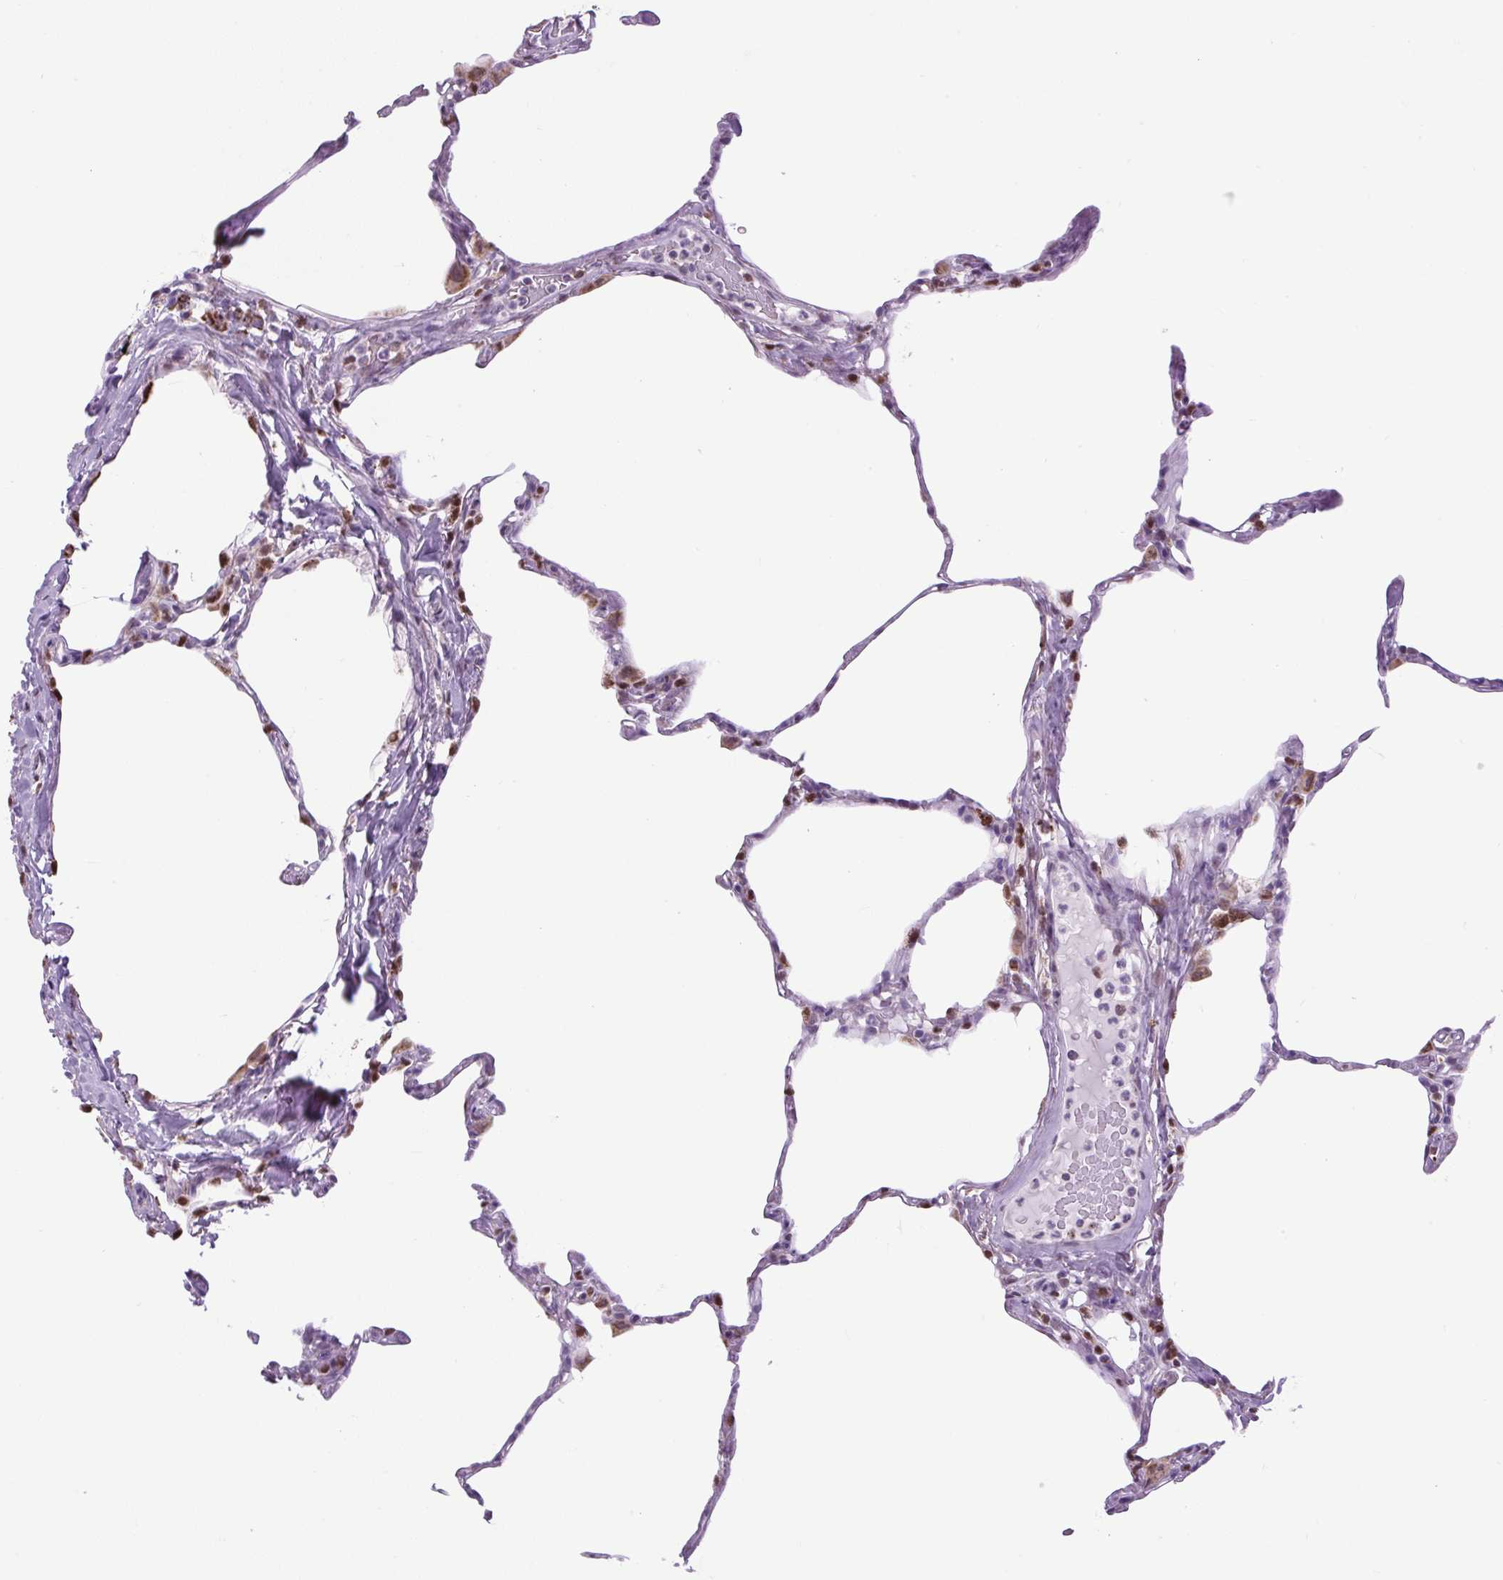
{"staining": {"intensity": "moderate", "quantity": "<25%", "location": "cytoplasmic/membranous"}, "tissue": "lung", "cell_type": "Alveolar cells", "image_type": "normal", "snomed": [{"axis": "morphology", "description": "Normal tissue, NOS"}, {"axis": "topography", "description": "Lung"}], "caption": "Moderate cytoplasmic/membranous positivity for a protein is seen in approximately <25% of alveolar cells of unremarkable lung using IHC.", "gene": "SCO2", "patient": {"sex": "male", "age": 65}}